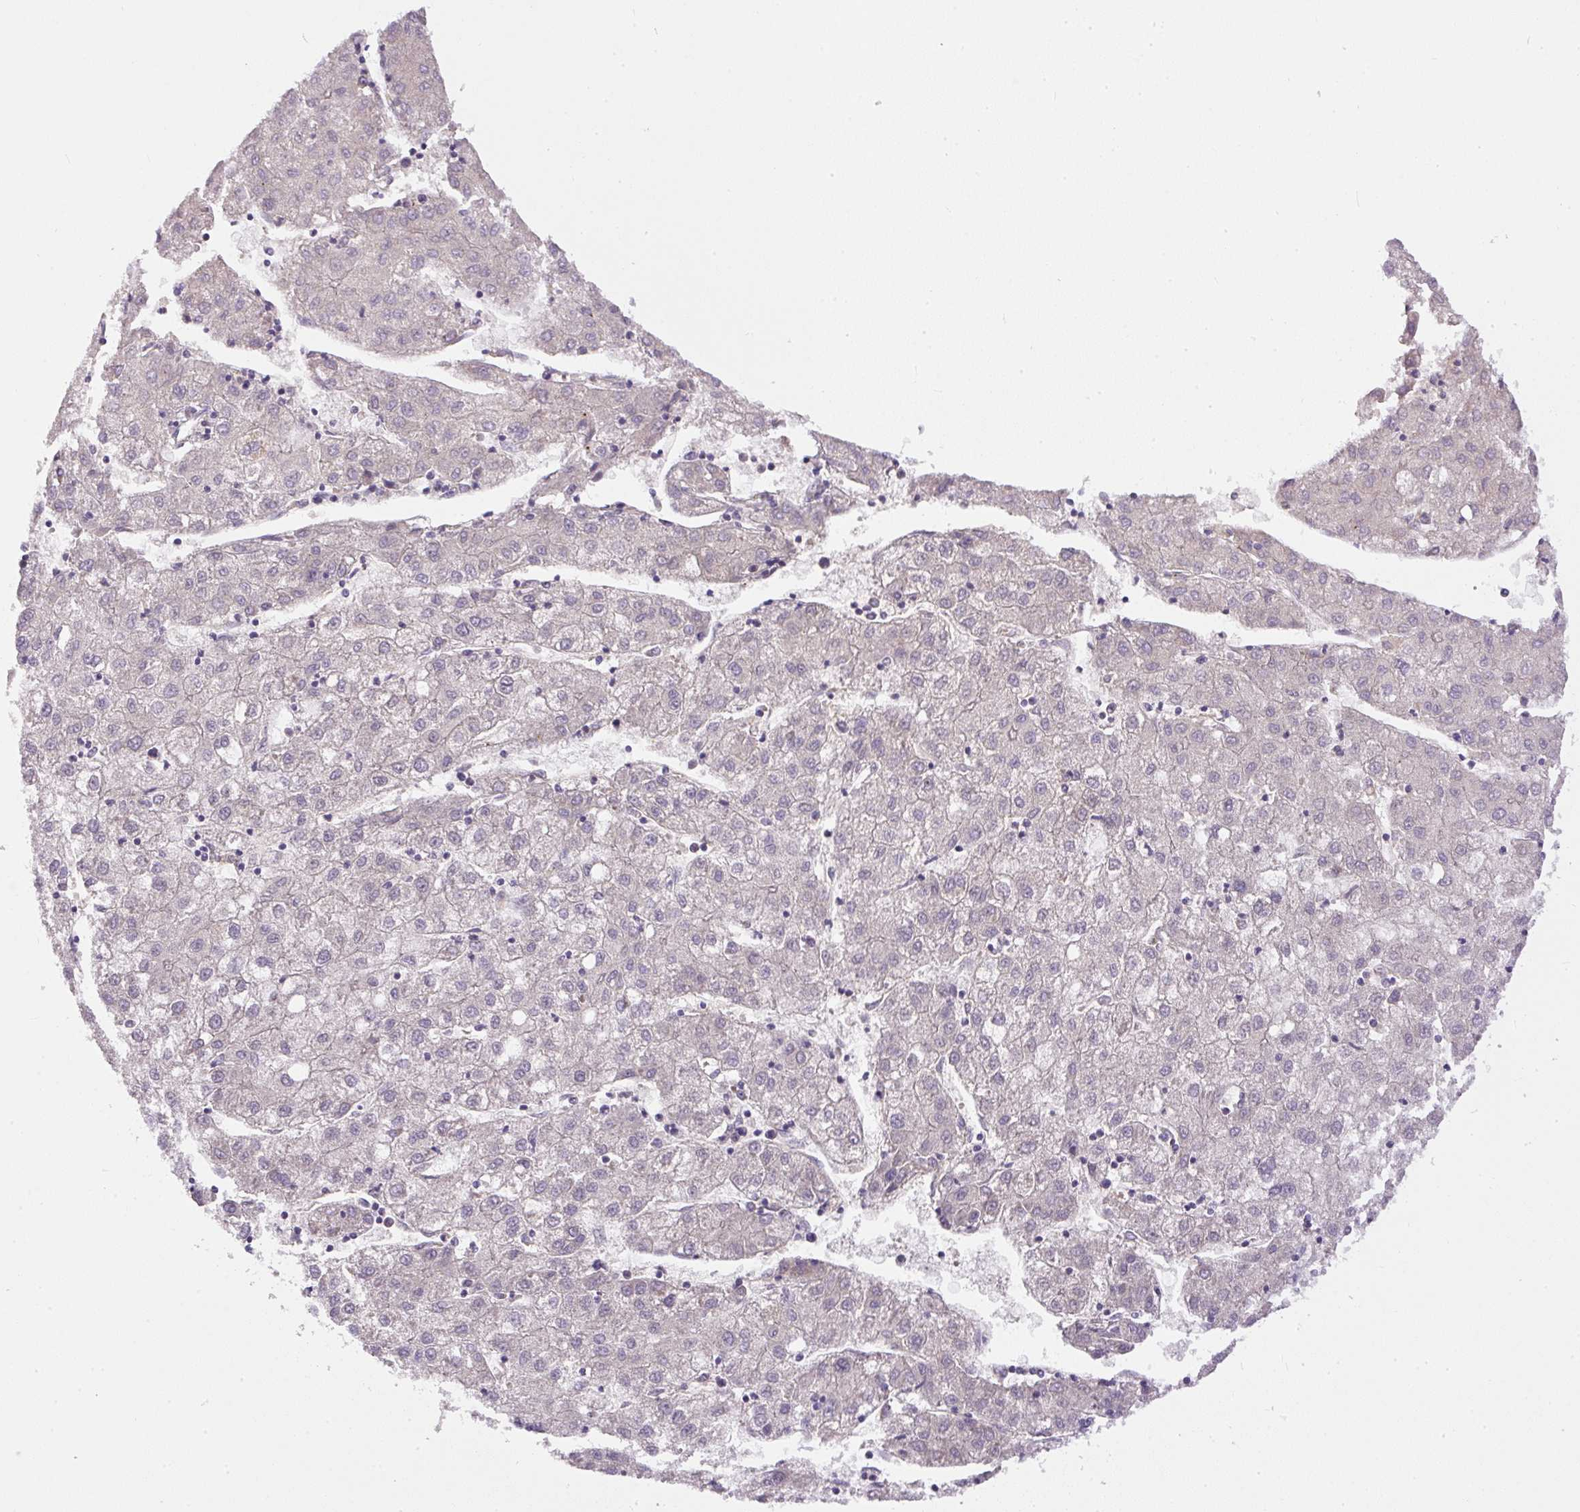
{"staining": {"intensity": "negative", "quantity": "none", "location": "none"}, "tissue": "liver cancer", "cell_type": "Tumor cells", "image_type": "cancer", "snomed": [{"axis": "morphology", "description": "Carcinoma, Hepatocellular, NOS"}, {"axis": "topography", "description": "Liver"}], "caption": "This is an immunohistochemistry (IHC) micrograph of liver hepatocellular carcinoma. There is no expression in tumor cells.", "gene": "DAPK1", "patient": {"sex": "male", "age": 72}}